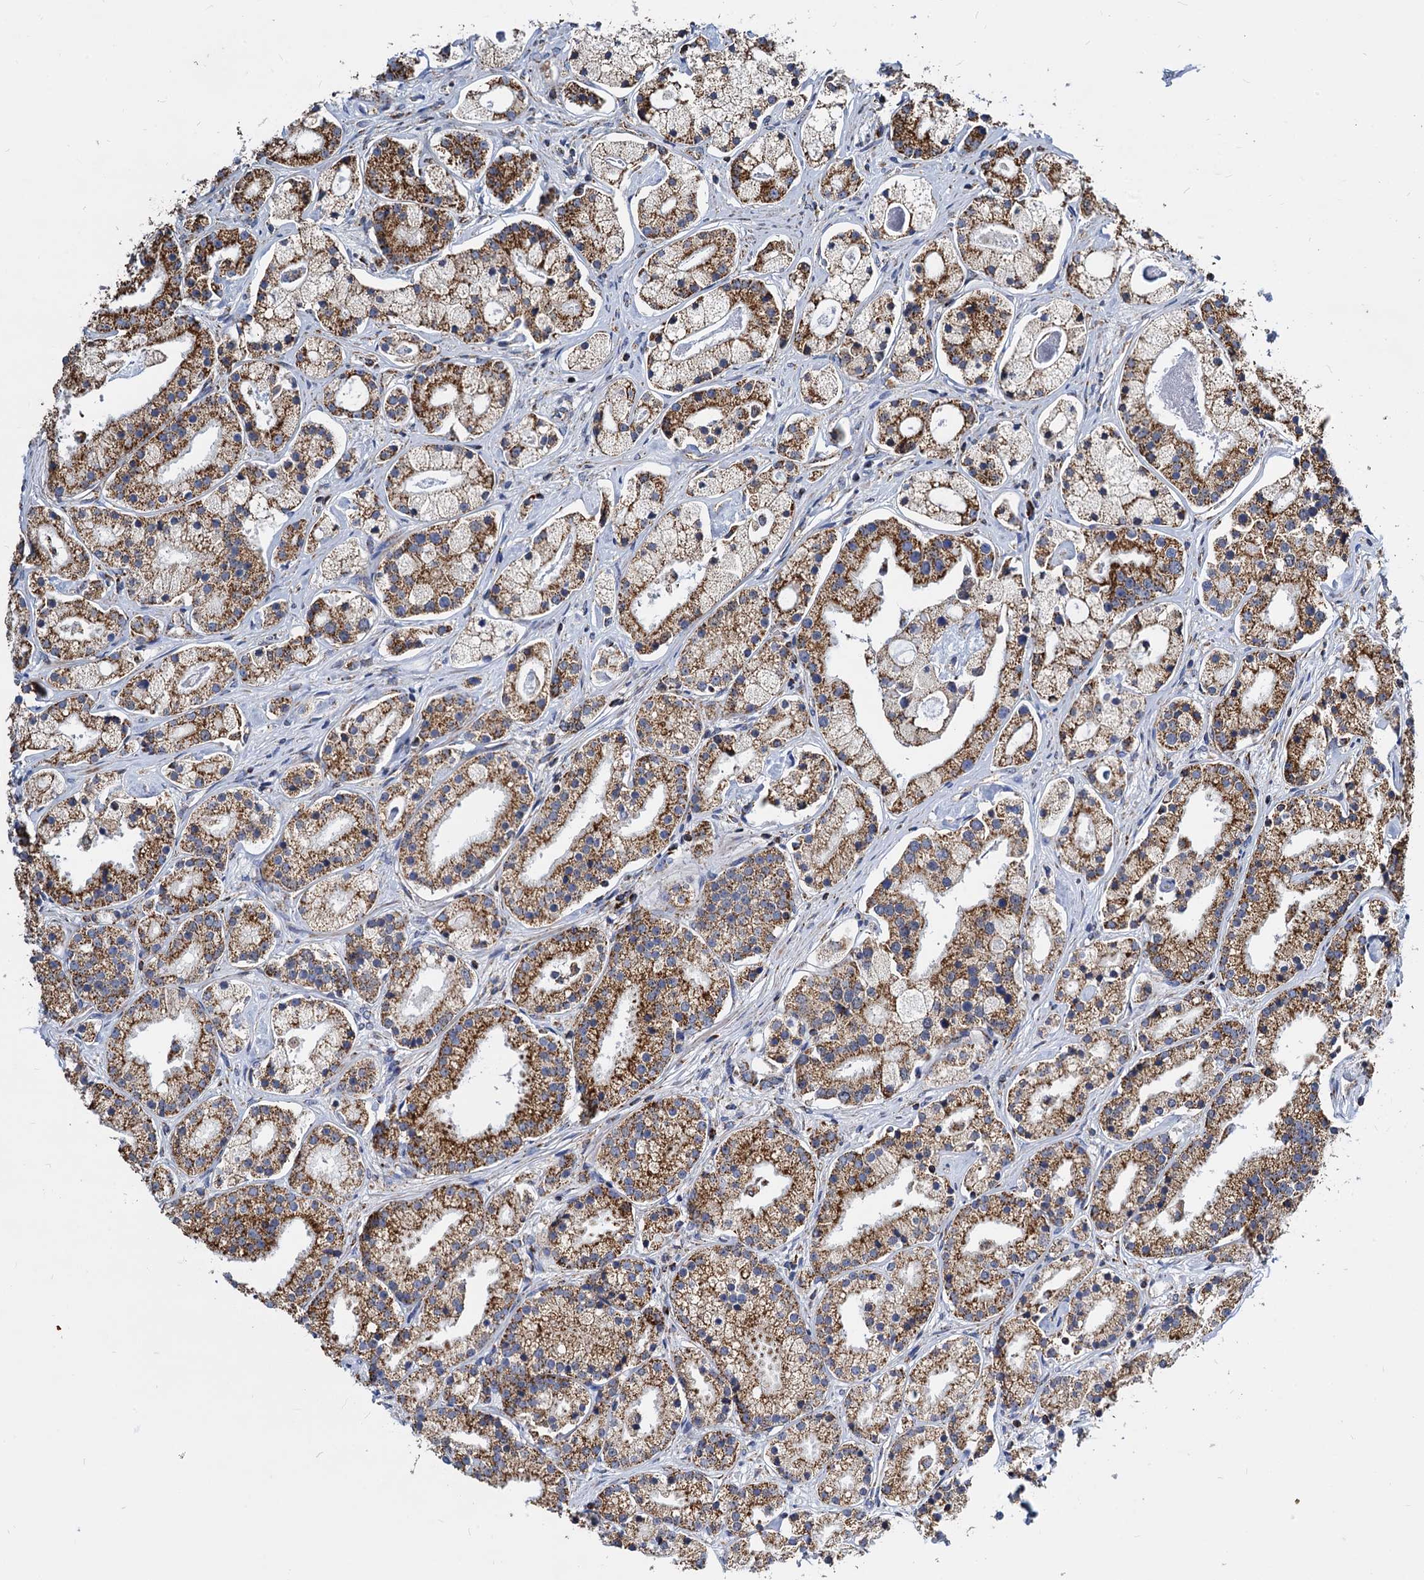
{"staining": {"intensity": "moderate", "quantity": ">75%", "location": "cytoplasmic/membranous"}, "tissue": "prostate cancer", "cell_type": "Tumor cells", "image_type": "cancer", "snomed": [{"axis": "morphology", "description": "Adenocarcinoma, High grade"}, {"axis": "topography", "description": "Prostate"}], "caption": "Immunohistochemical staining of human prostate cancer shows medium levels of moderate cytoplasmic/membranous expression in approximately >75% of tumor cells.", "gene": "TIMM10", "patient": {"sex": "male", "age": 69}}